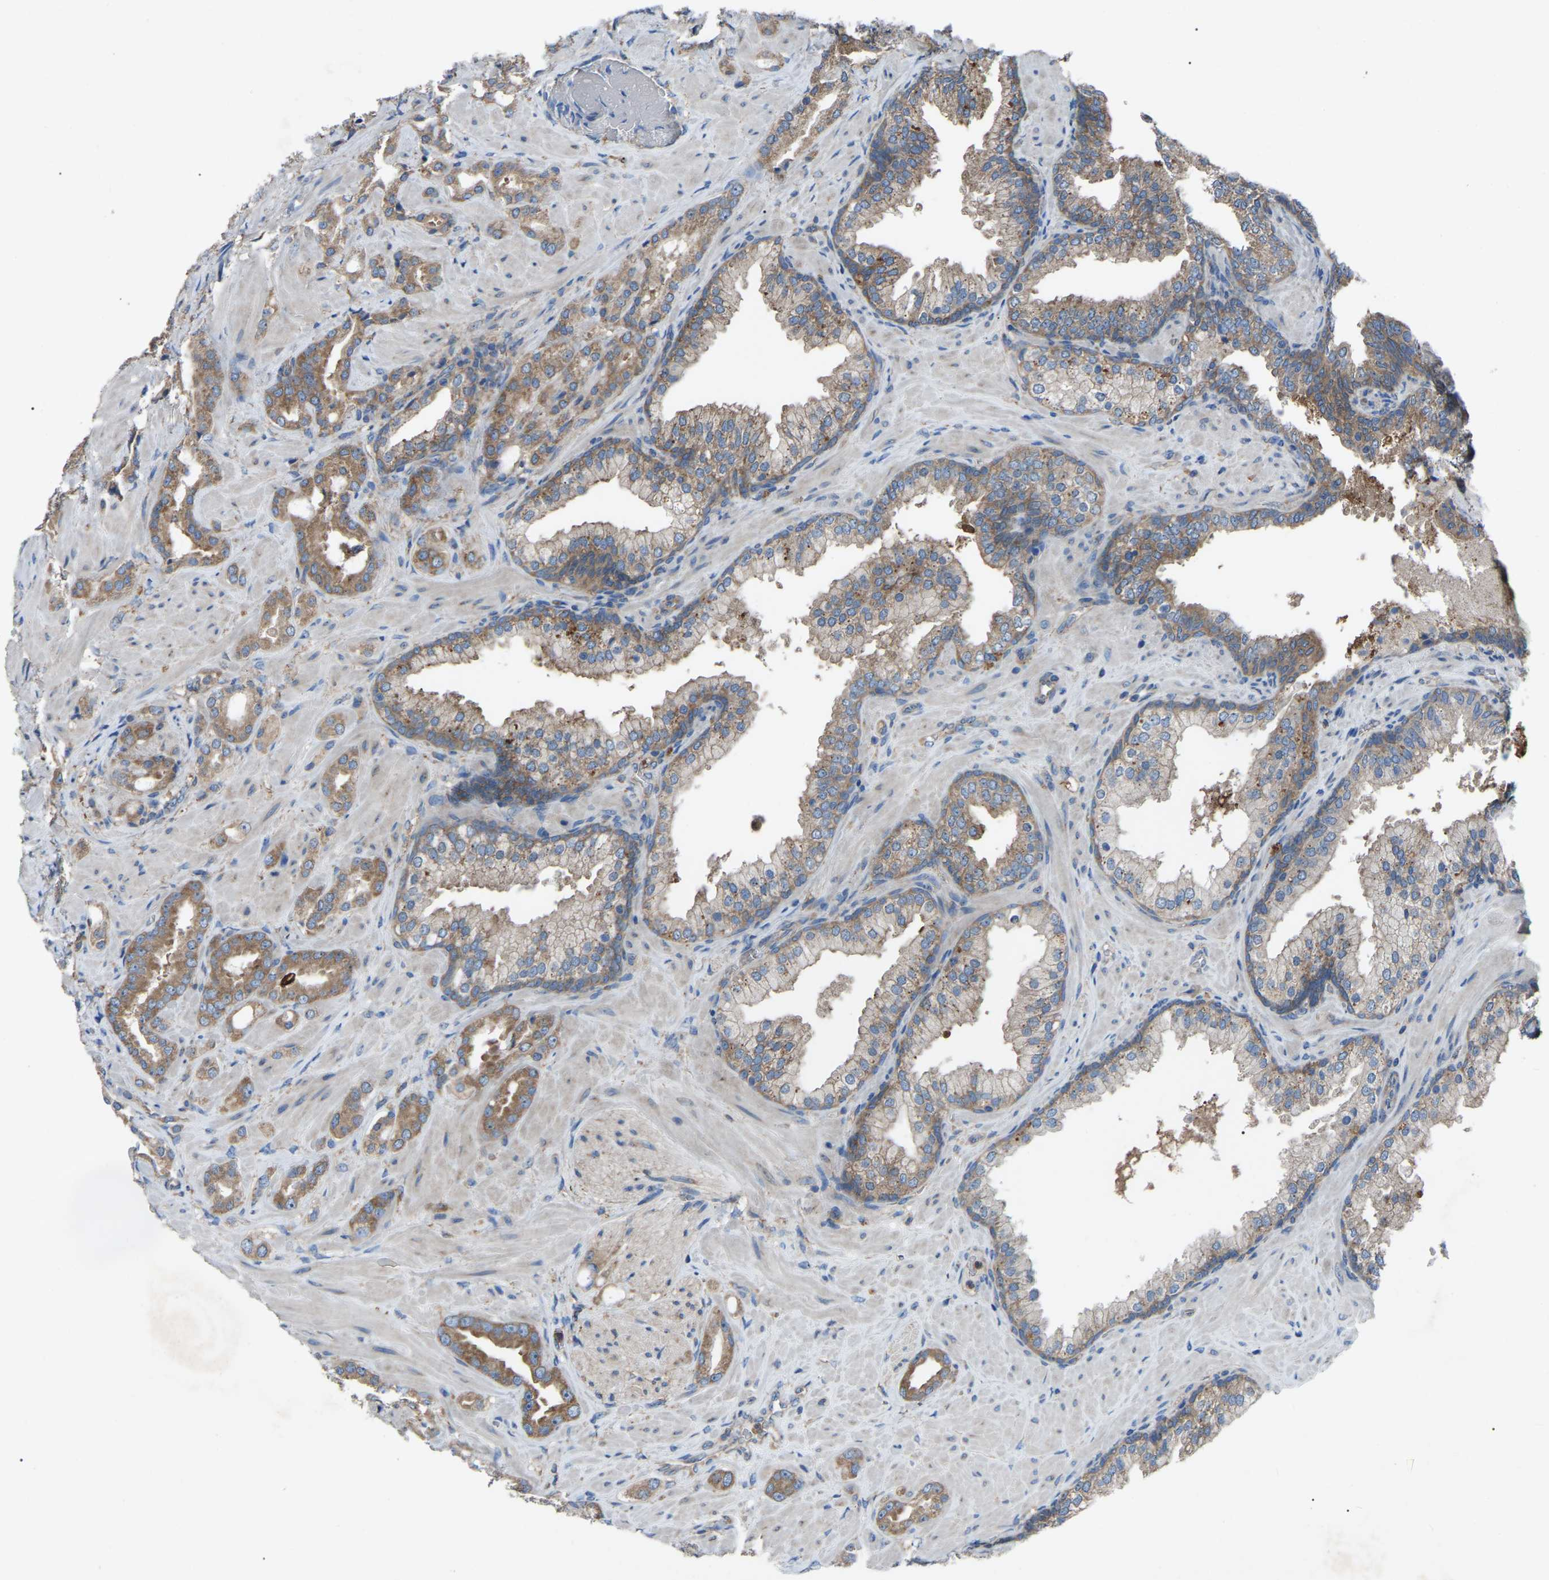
{"staining": {"intensity": "moderate", "quantity": ">75%", "location": "cytoplasmic/membranous"}, "tissue": "prostate cancer", "cell_type": "Tumor cells", "image_type": "cancer", "snomed": [{"axis": "morphology", "description": "Adenocarcinoma, High grade"}, {"axis": "topography", "description": "Prostate"}], "caption": "Prostate adenocarcinoma (high-grade) was stained to show a protein in brown. There is medium levels of moderate cytoplasmic/membranous staining in approximately >75% of tumor cells.", "gene": "AIMP1", "patient": {"sex": "male", "age": 64}}